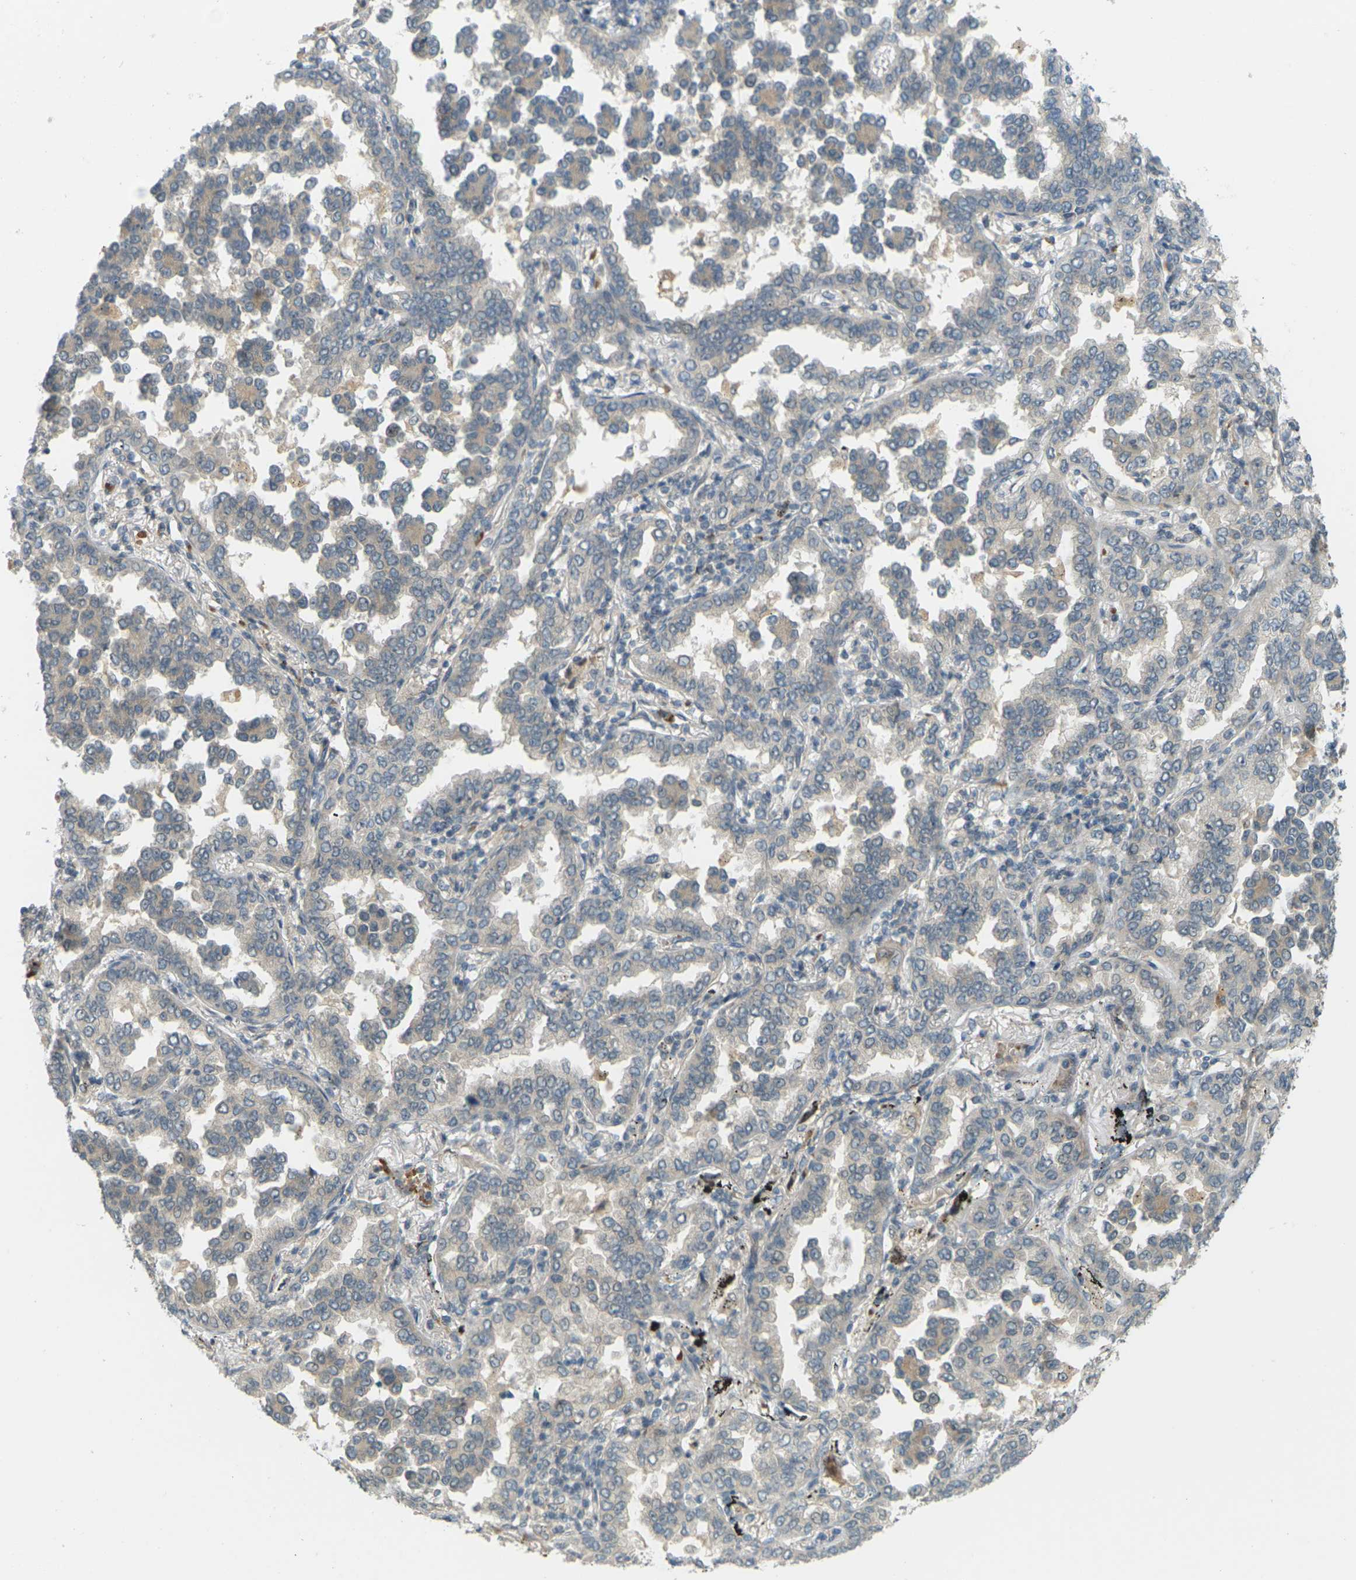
{"staining": {"intensity": "weak", "quantity": ">75%", "location": "cytoplasmic/membranous"}, "tissue": "lung cancer", "cell_type": "Tumor cells", "image_type": "cancer", "snomed": [{"axis": "morphology", "description": "Normal tissue, NOS"}, {"axis": "morphology", "description": "Adenocarcinoma, NOS"}, {"axis": "topography", "description": "Lung"}], "caption": "Tumor cells reveal weak cytoplasmic/membranous expression in about >75% of cells in lung cancer. (Brightfield microscopy of DAB IHC at high magnification).", "gene": "SOCS6", "patient": {"sex": "male", "age": 59}}